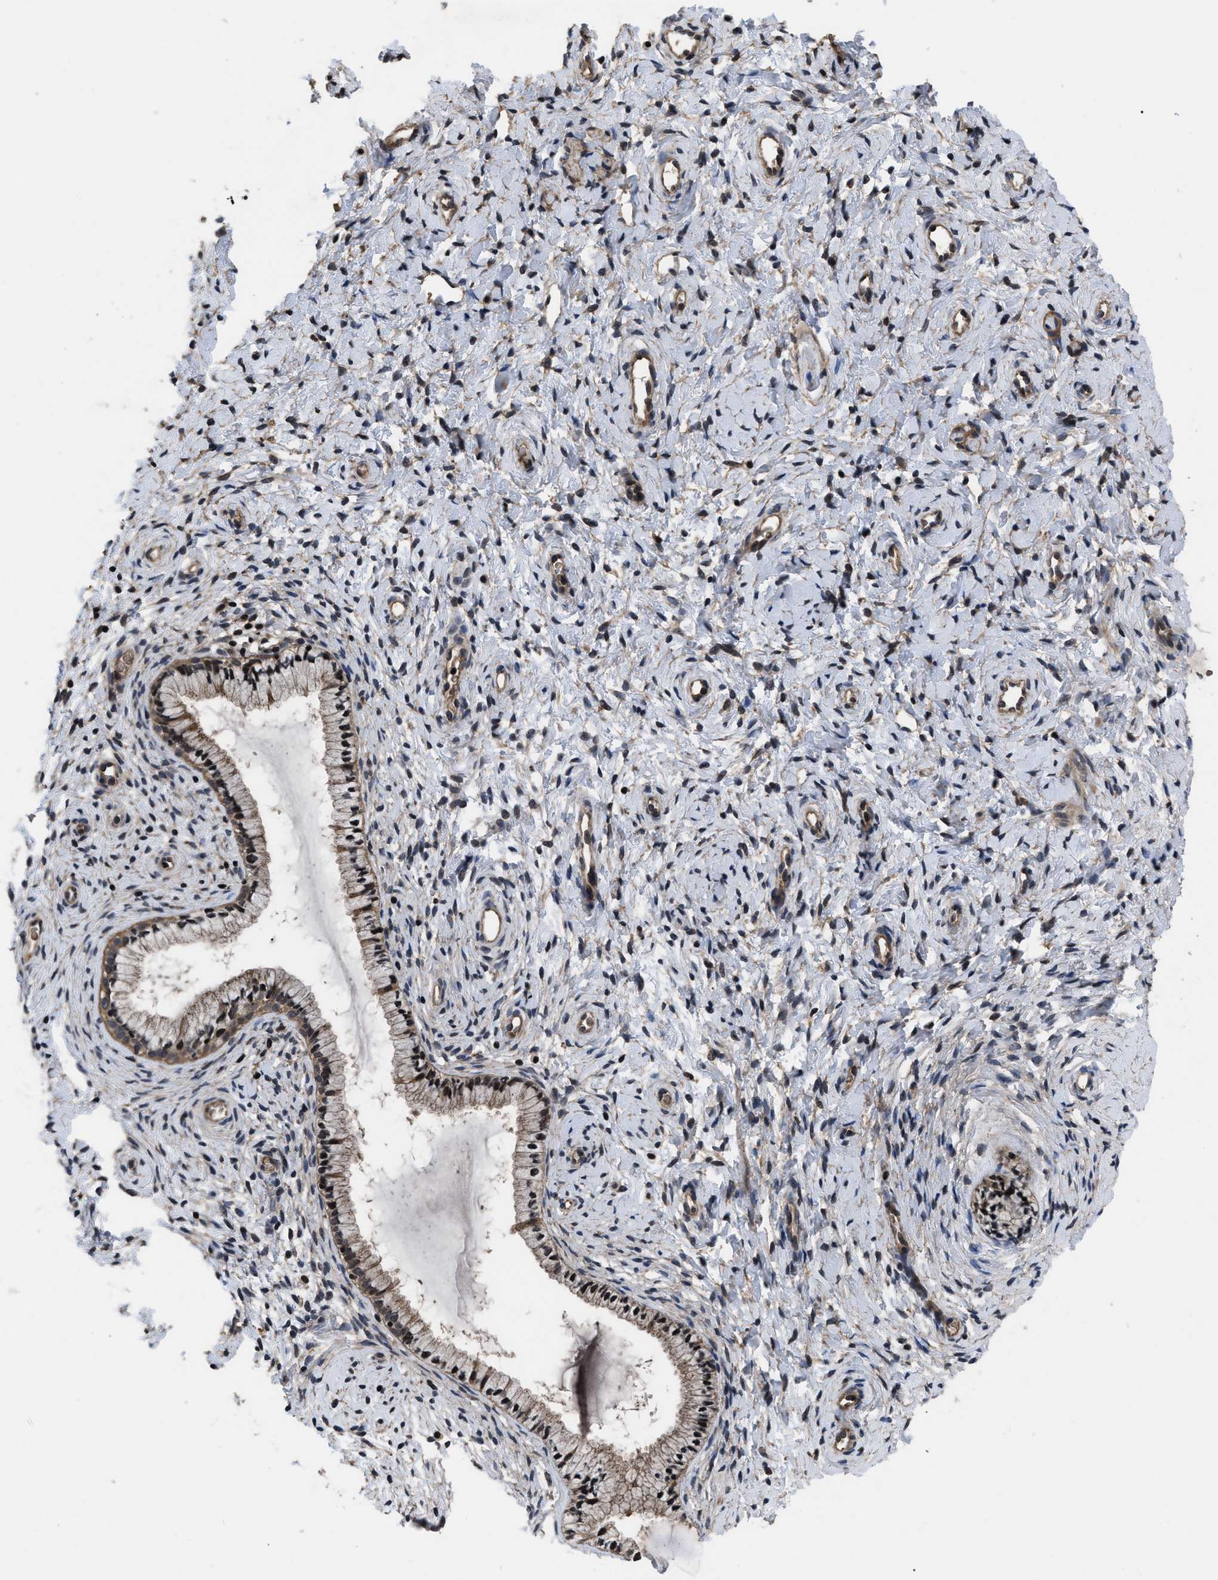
{"staining": {"intensity": "moderate", "quantity": ">75%", "location": "cytoplasmic/membranous"}, "tissue": "cervix", "cell_type": "Glandular cells", "image_type": "normal", "snomed": [{"axis": "morphology", "description": "Normal tissue, NOS"}, {"axis": "topography", "description": "Cervix"}], "caption": "Glandular cells reveal medium levels of moderate cytoplasmic/membranous positivity in approximately >75% of cells in unremarkable cervix.", "gene": "DNAJC14", "patient": {"sex": "female", "age": 72}}